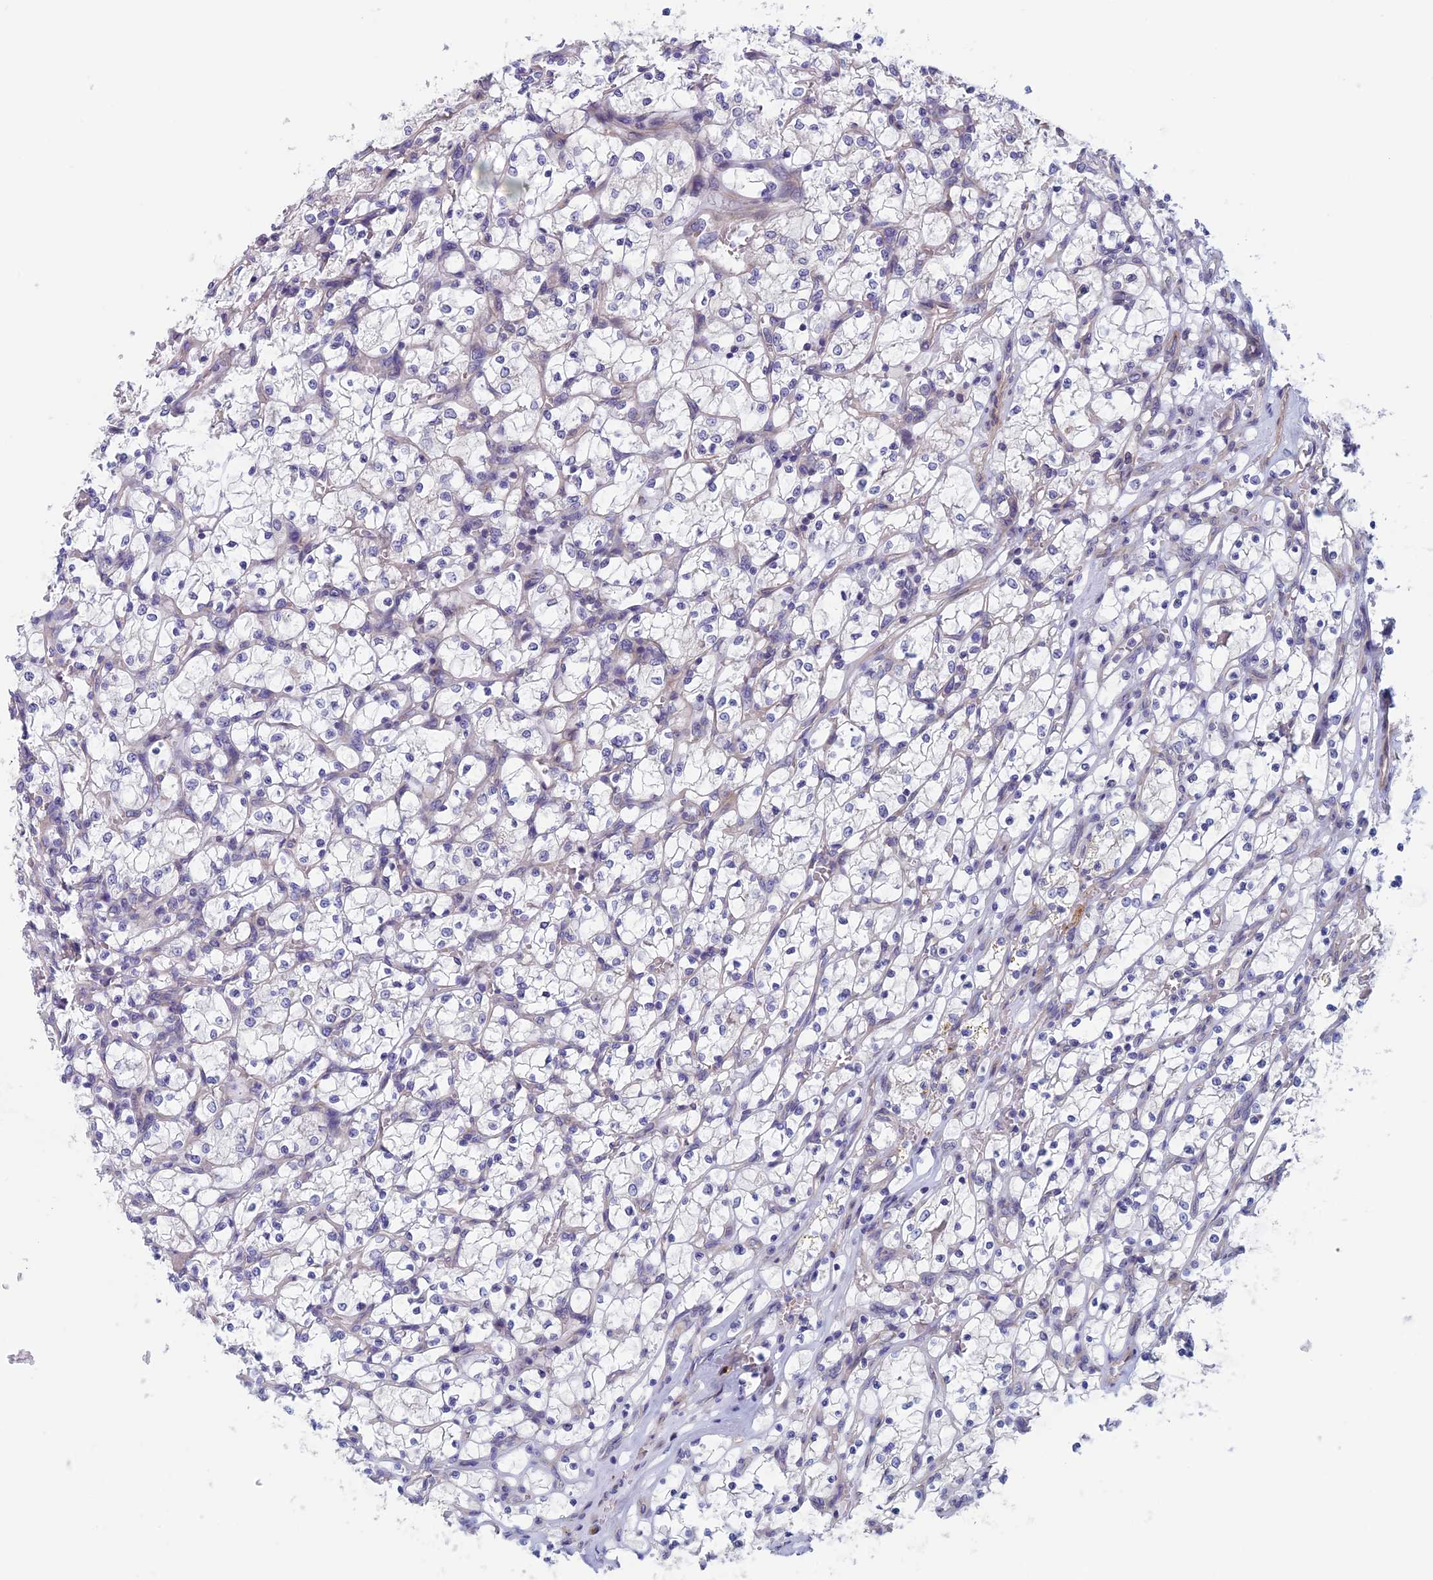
{"staining": {"intensity": "negative", "quantity": "none", "location": "none"}, "tissue": "renal cancer", "cell_type": "Tumor cells", "image_type": "cancer", "snomed": [{"axis": "morphology", "description": "Adenocarcinoma, NOS"}, {"axis": "topography", "description": "Kidney"}], "caption": "IHC of human renal adenocarcinoma reveals no positivity in tumor cells.", "gene": "CNOT6L", "patient": {"sex": "female", "age": 69}}